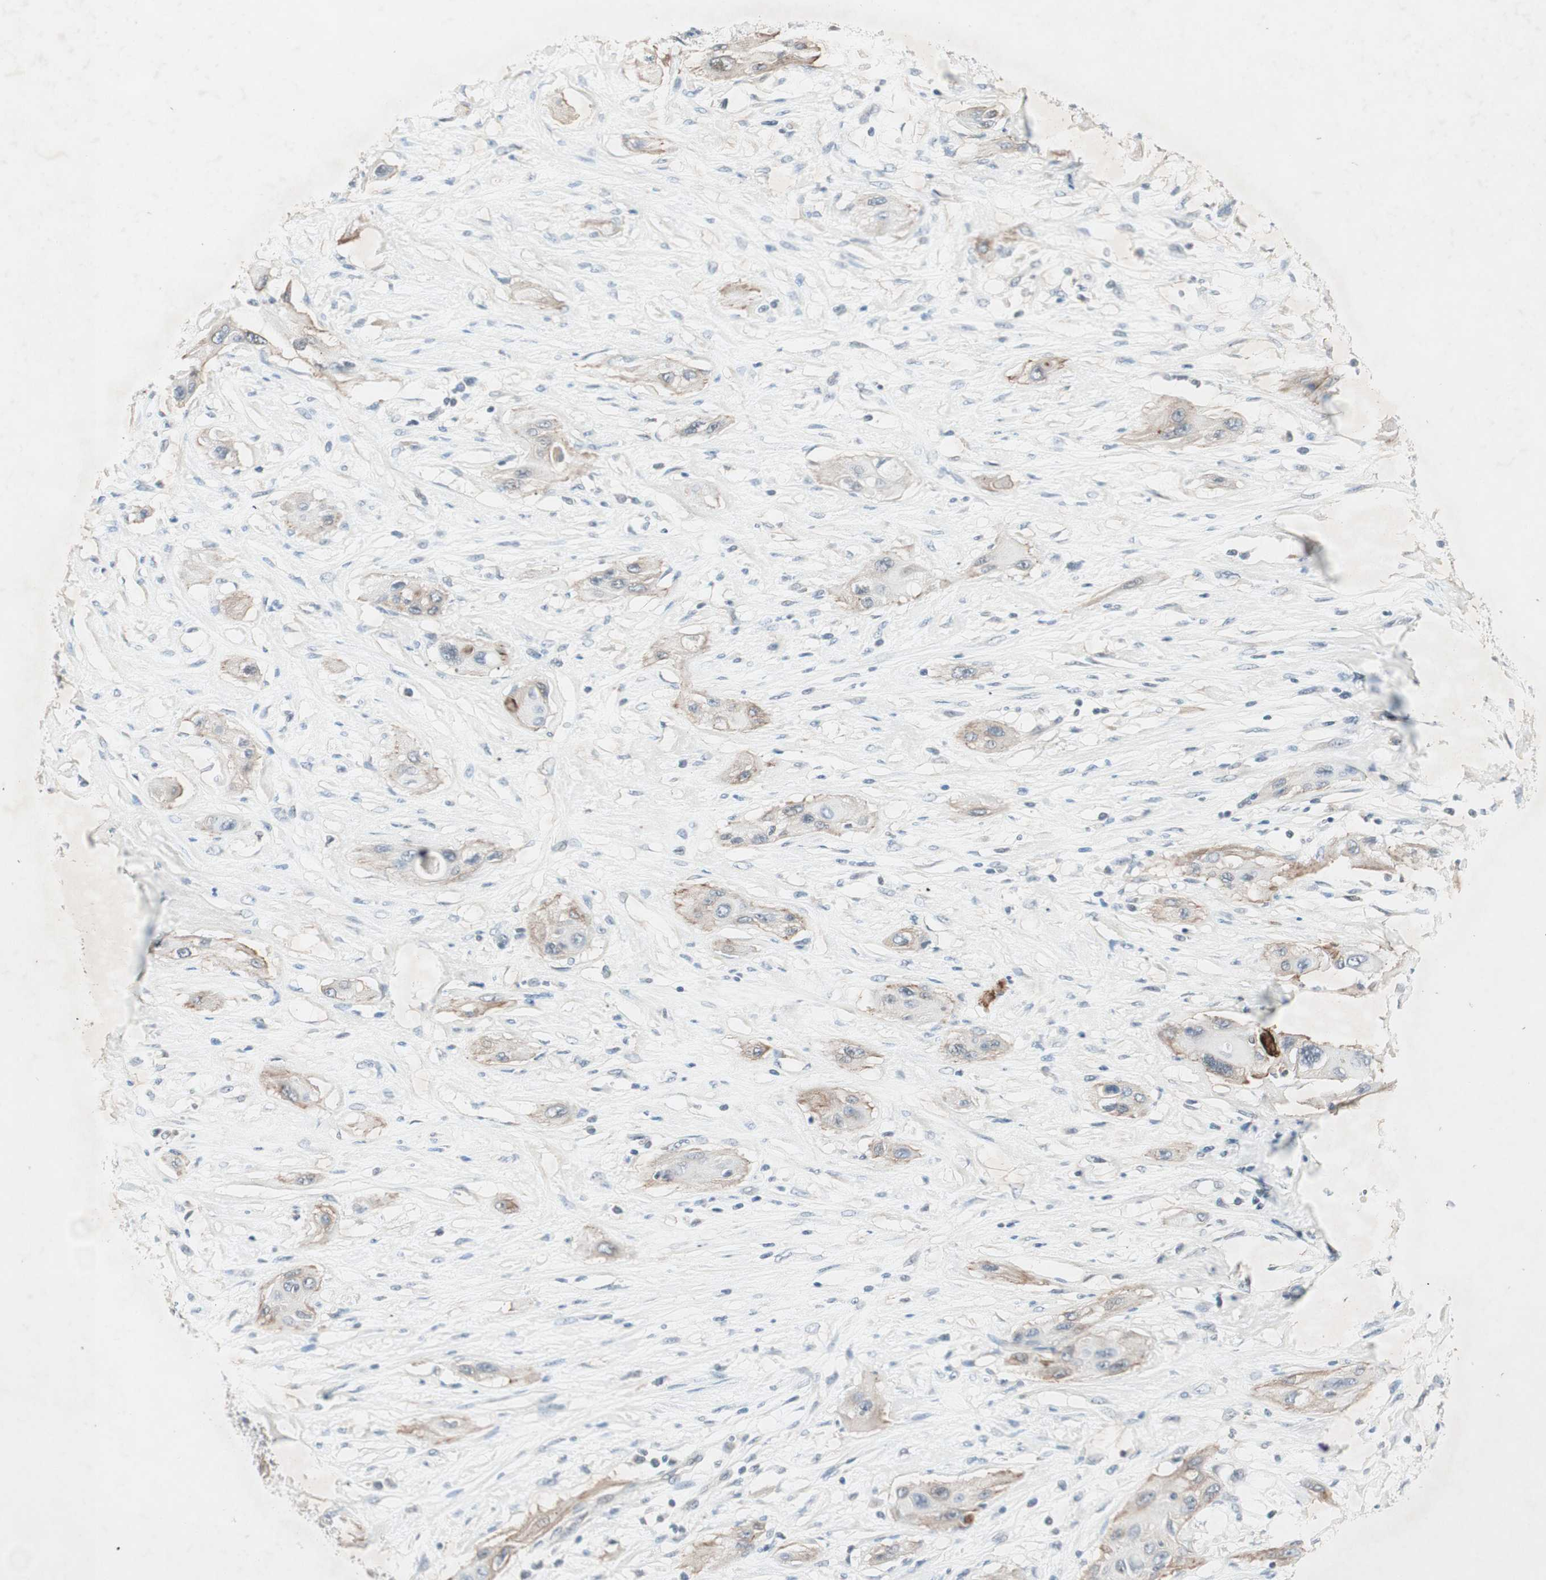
{"staining": {"intensity": "weak", "quantity": "25%-75%", "location": "cytoplasmic/membranous"}, "tissue": "lung cancer", "cell_type": "Tumor cells", "image_type": "cancer", "snomed": [{"axis": "morphology", "description": "Squamous cell carcinoma, NOS"}, {"axis": "topography", "description": "Lung"}], "caption": "DAB (3,3'-diaminobenzidine) immunohistochemical staining of squamous cell carcinoma (lung) displays weak cytoplasmic/membranous protein staining in approximately 25%-75% of tumor cells.", "gene": "ITGB4", "patient": {"sex": "female", "age": 47}}